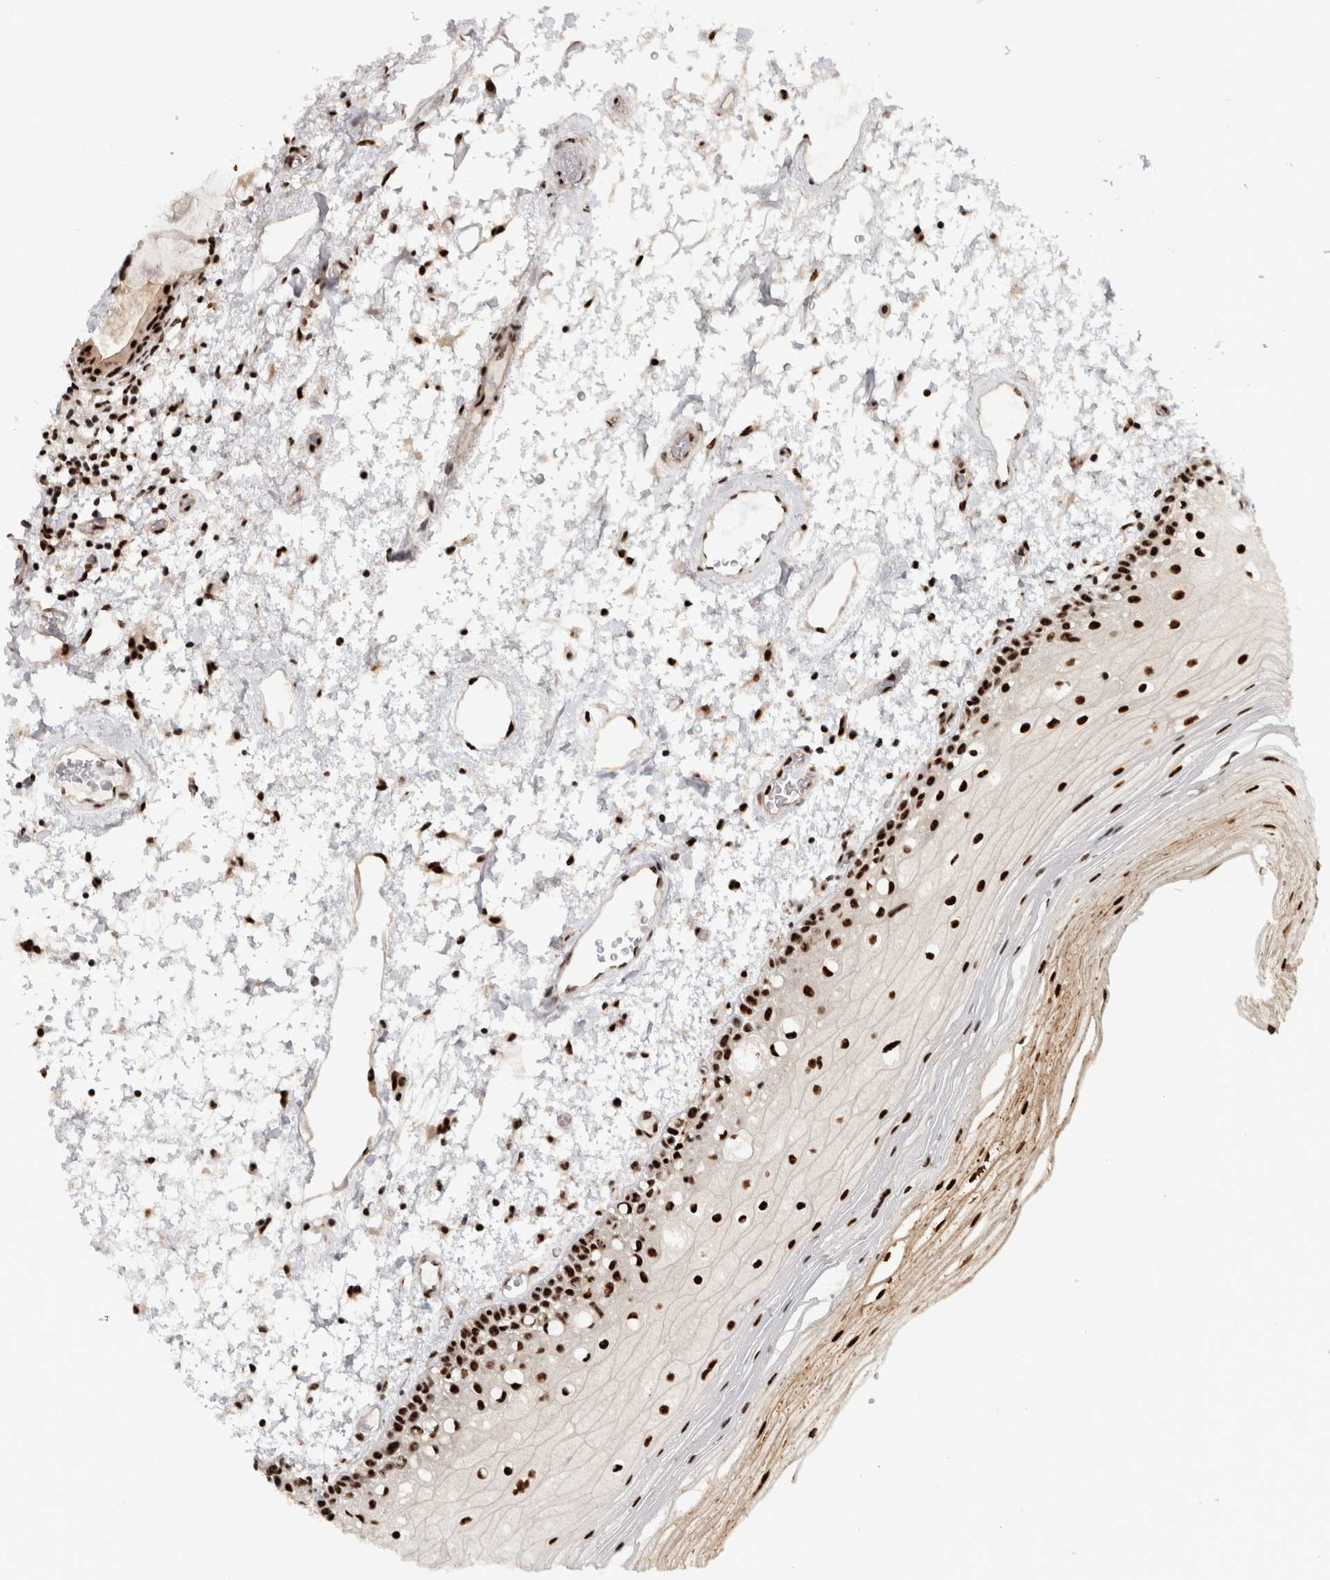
{"staining": {"intensity": "strong", "quantity": ">75%", "location": "nuclear"}, "tissue": "oral mucosa", "cell_type": "Squamous epithelial cells", "image_type": "normal", "snomed": [{"axis": "morphology", "description": "Normal tissue, NOS"}, {"axis": "topography", "description": "Oral tissue"}], "caption": "Immunohistochemistry (IHC) (DAB) staining of unremarkable human oral mucosa demonstrates strong nuclear protein positivity in about >75% of squamous epithelial cells. The protein of interest is shown in brown color, while the nuclei are stained blue.", "gene": "MKNK1", "patient": {"sex": "male", "age": 52}}